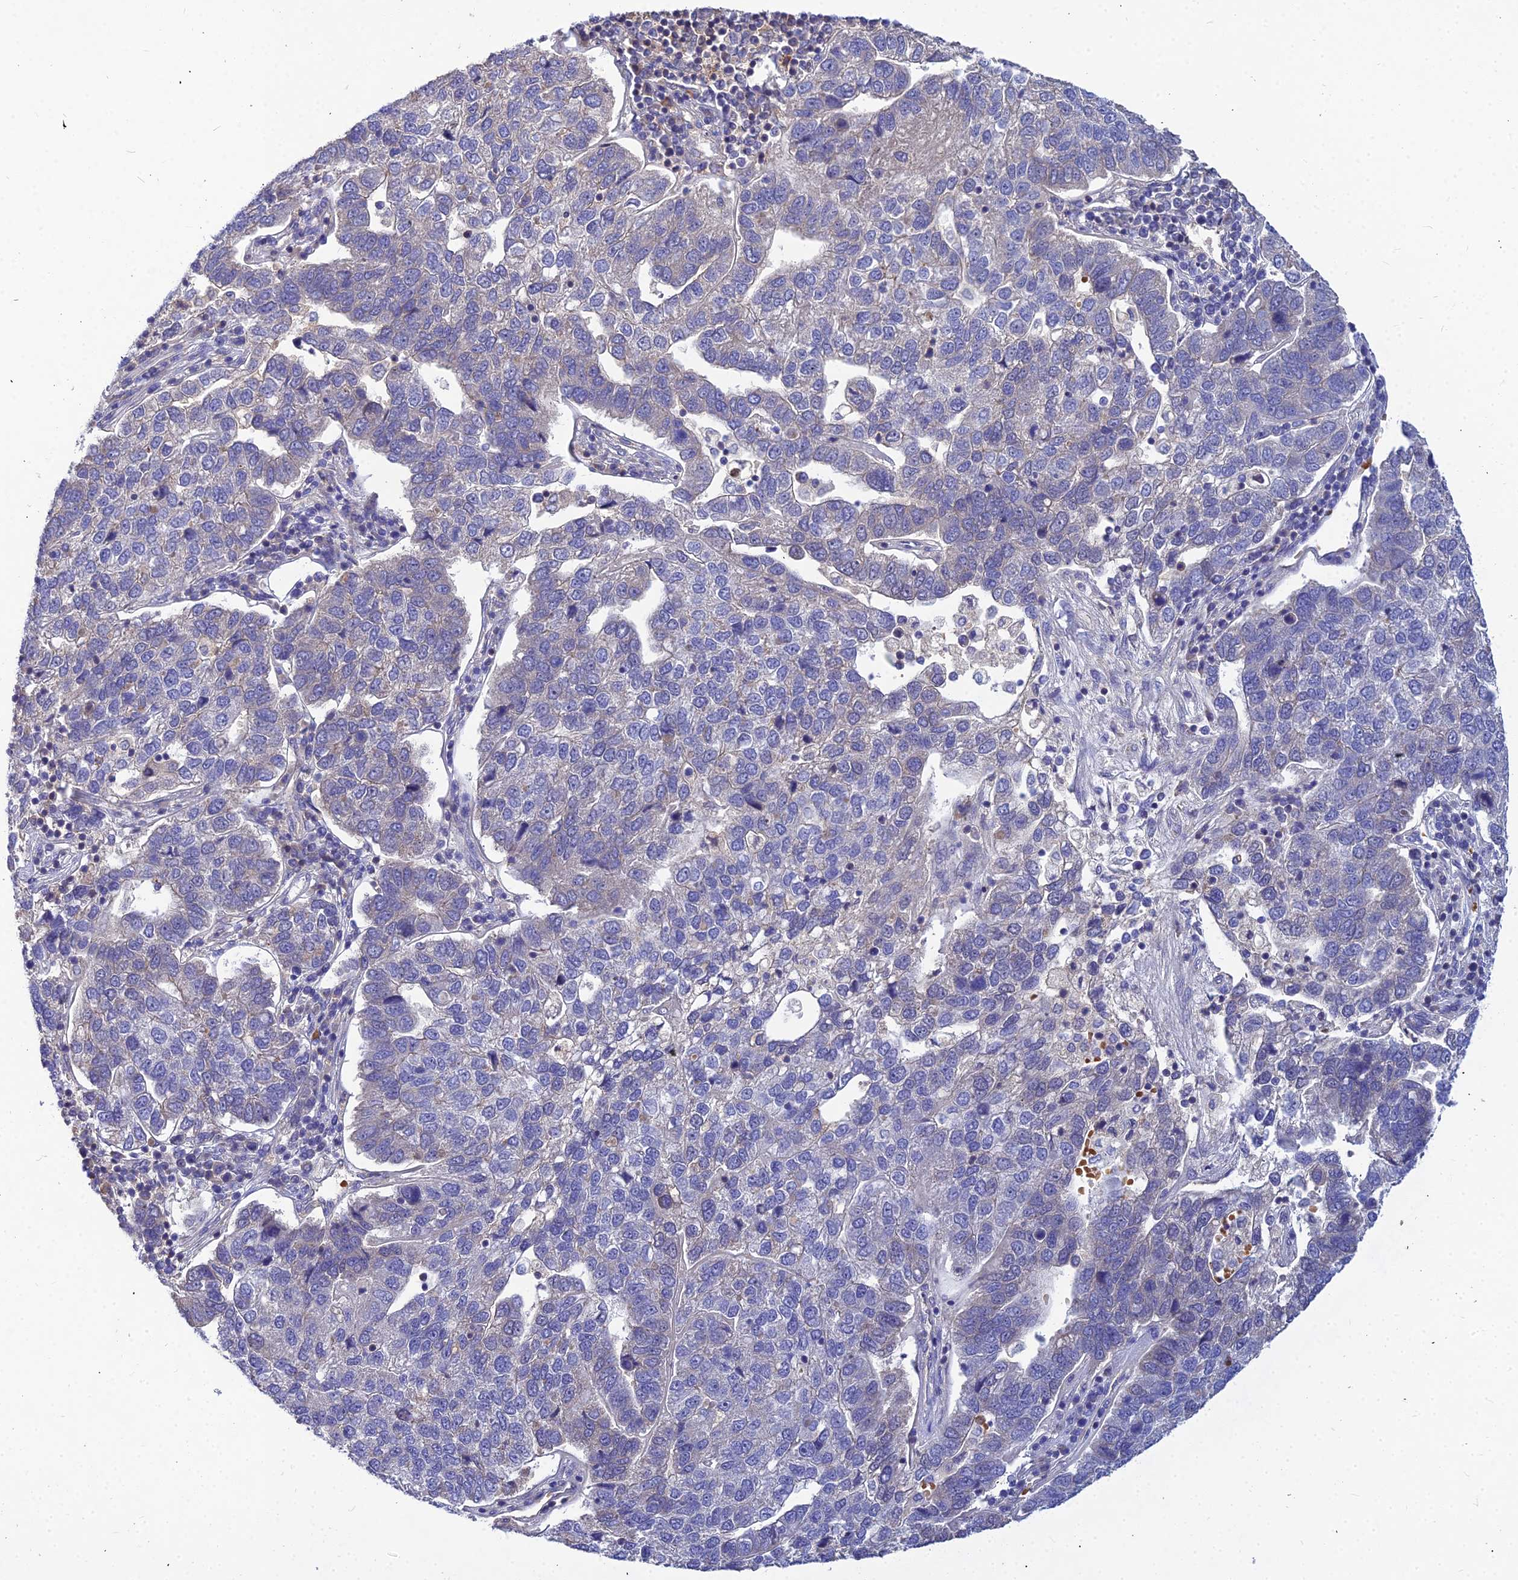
{"staining": {"intensity": "negative", "quantity": "none", "location": "none"}, "tissue": "pancreatic cancer", "cell_type": "Tumor cells", "image_type": "cancer", "snomed": [{"axis": "morphology", "description": "Adenocarcinoma, NOS"}, {"axis": "topography", "description": "Pancreas"}], "caption": "Human adenocarcinoma (pancreatic) stained for a protein using IHC reveals no staining in tumor cells.", "gene": "DMRTA1", "patient": {"sex": "female", "age": 61}}